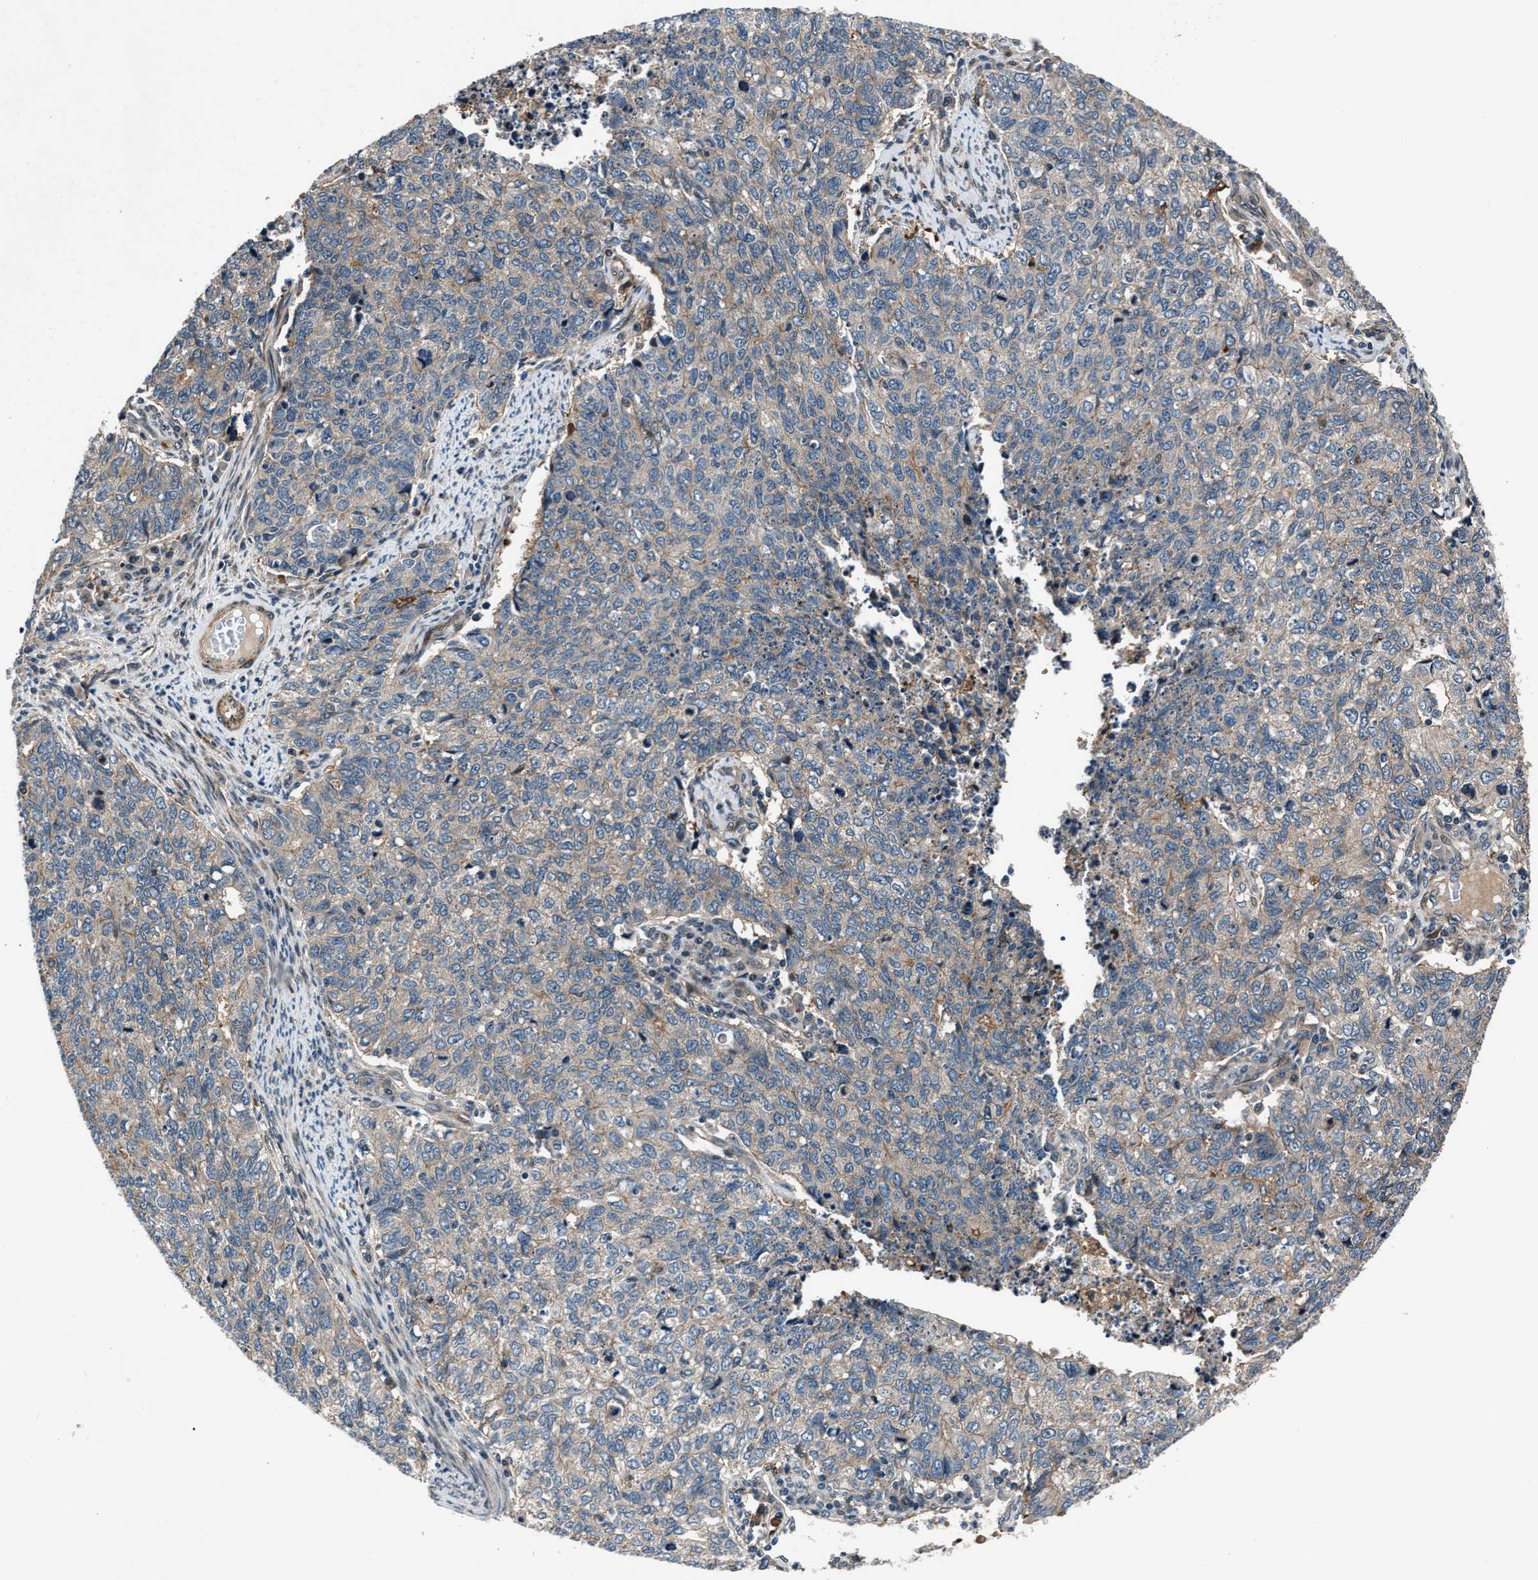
{"staining": {"intensity": "weak", "quantity": "25%-75%", "location": "cytoplasmic/membranous"}, "tissue": "cervical cancer", "cell_type": "Tumor cells", "image_type": "cancer", "snomed": [{"axis": "morphology", "description": "Squamous cell carcinoma, NOS"}, {"axis": "topography", "description": "Cervix"}], "caption": "Brown immunohistochemical staining in human squamous cell carcinoma (cervical) shows weak cytoplasmic/membranous positivity in approximately 25%-75% of tumor cells. The staining was performed using DAB (3,3'-diaminobenzidine) to visualize the protein expression in brown, while the nuclei were stained in blue with hematoxylin (Magnification: 20x).", "gene": "DYNC2I1", "patient": {"sex": "female", "age": 63}}